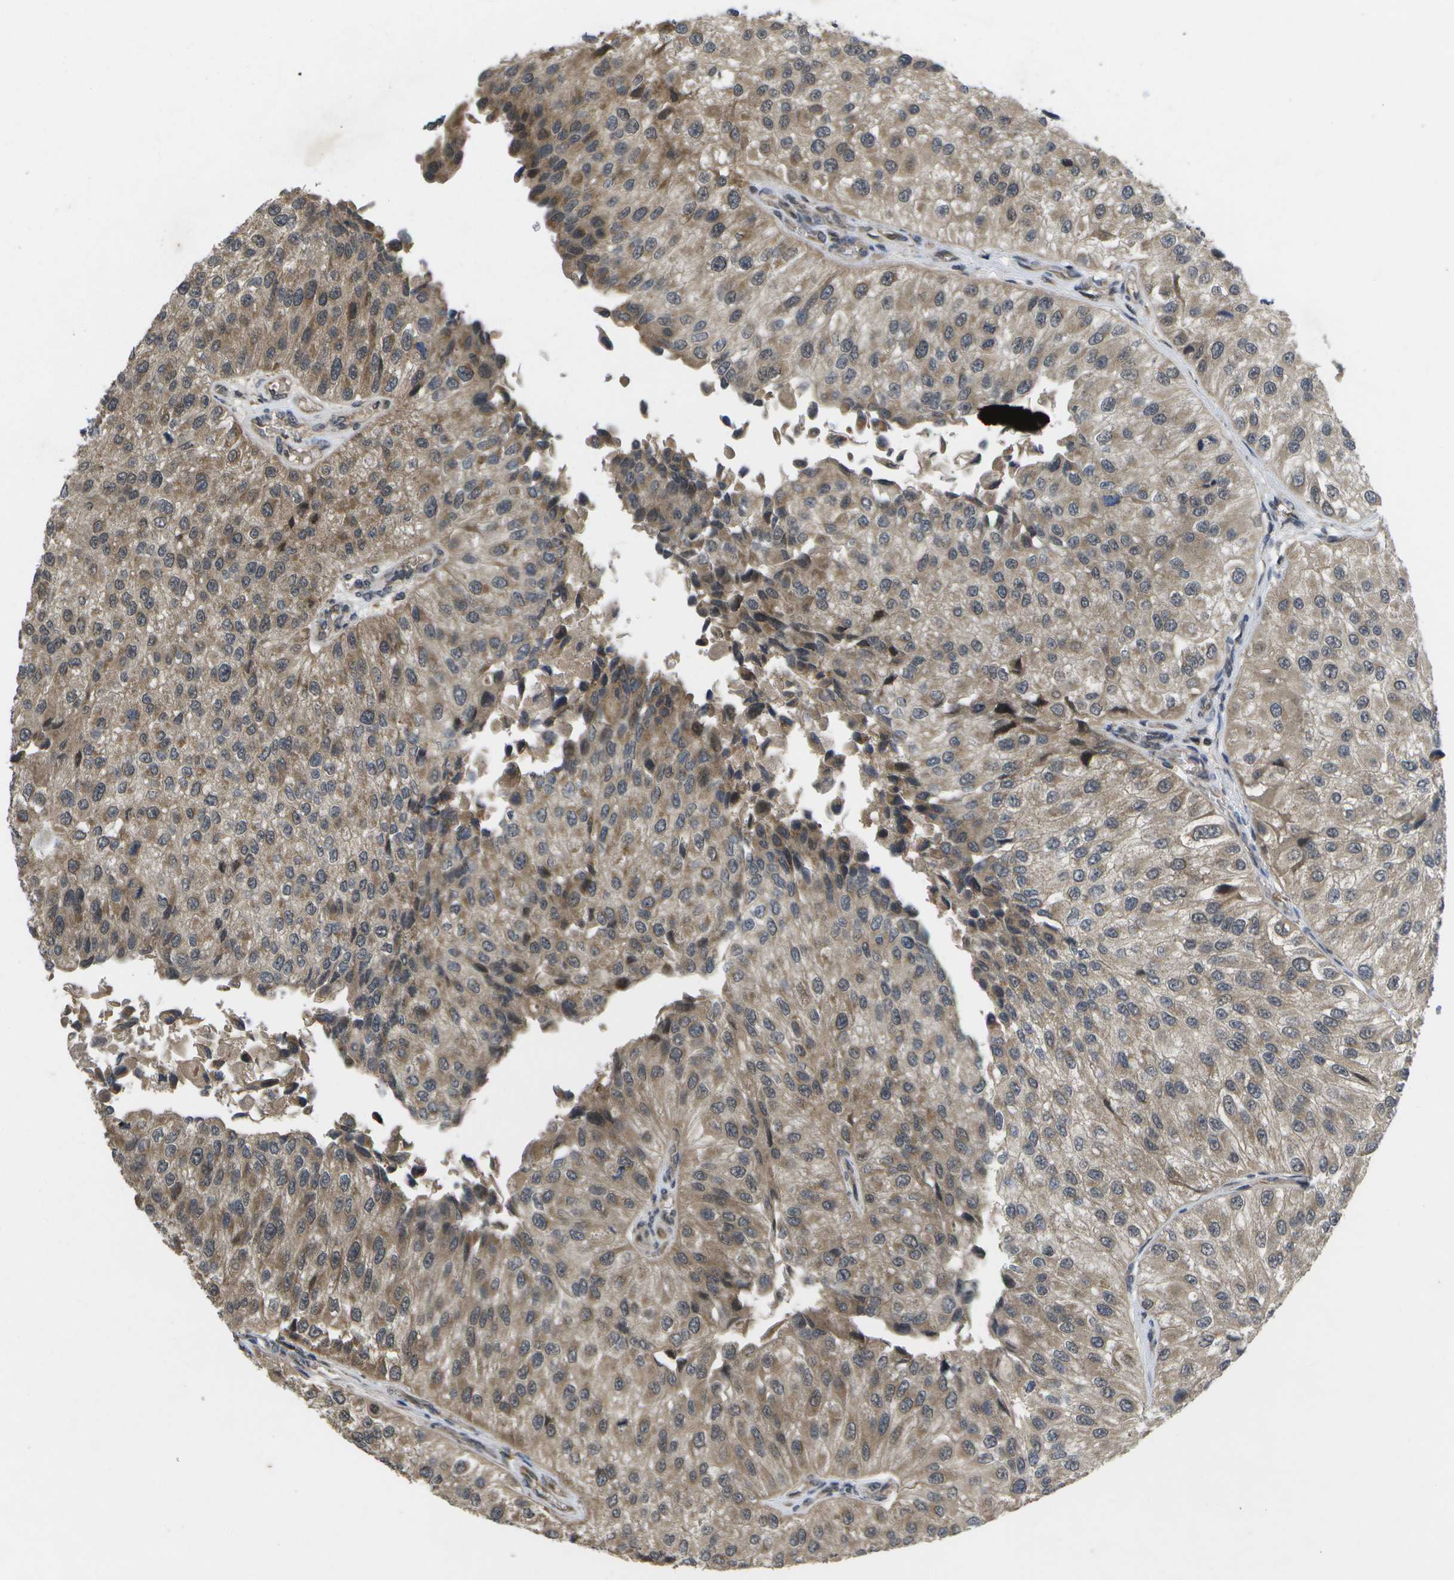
{"staining": {"intensity": "moderate", "quantity": ">75%", "location": "cytoplasmic/membranous"}, "tissue": "urothelial cancer", "cell_type": "Tumor cells", "image_type": "cancer", "snomed": [{"axis": "morphology", "description": "Urothelial carcinoma, High grade"}, {"axis": "topography", "description": "Kidney"}, {"axis": "topography", "description": "Urinary bladder"}], "caption": "High-grade urothelial carcinoma was stained to show a protein in brown. There is medium levels of moderate cytoplasmic/membranous expression in approximately >75% of tumor cells.", "gene": "ALAS1", "patient": {"sex": "male", "age": 77}}